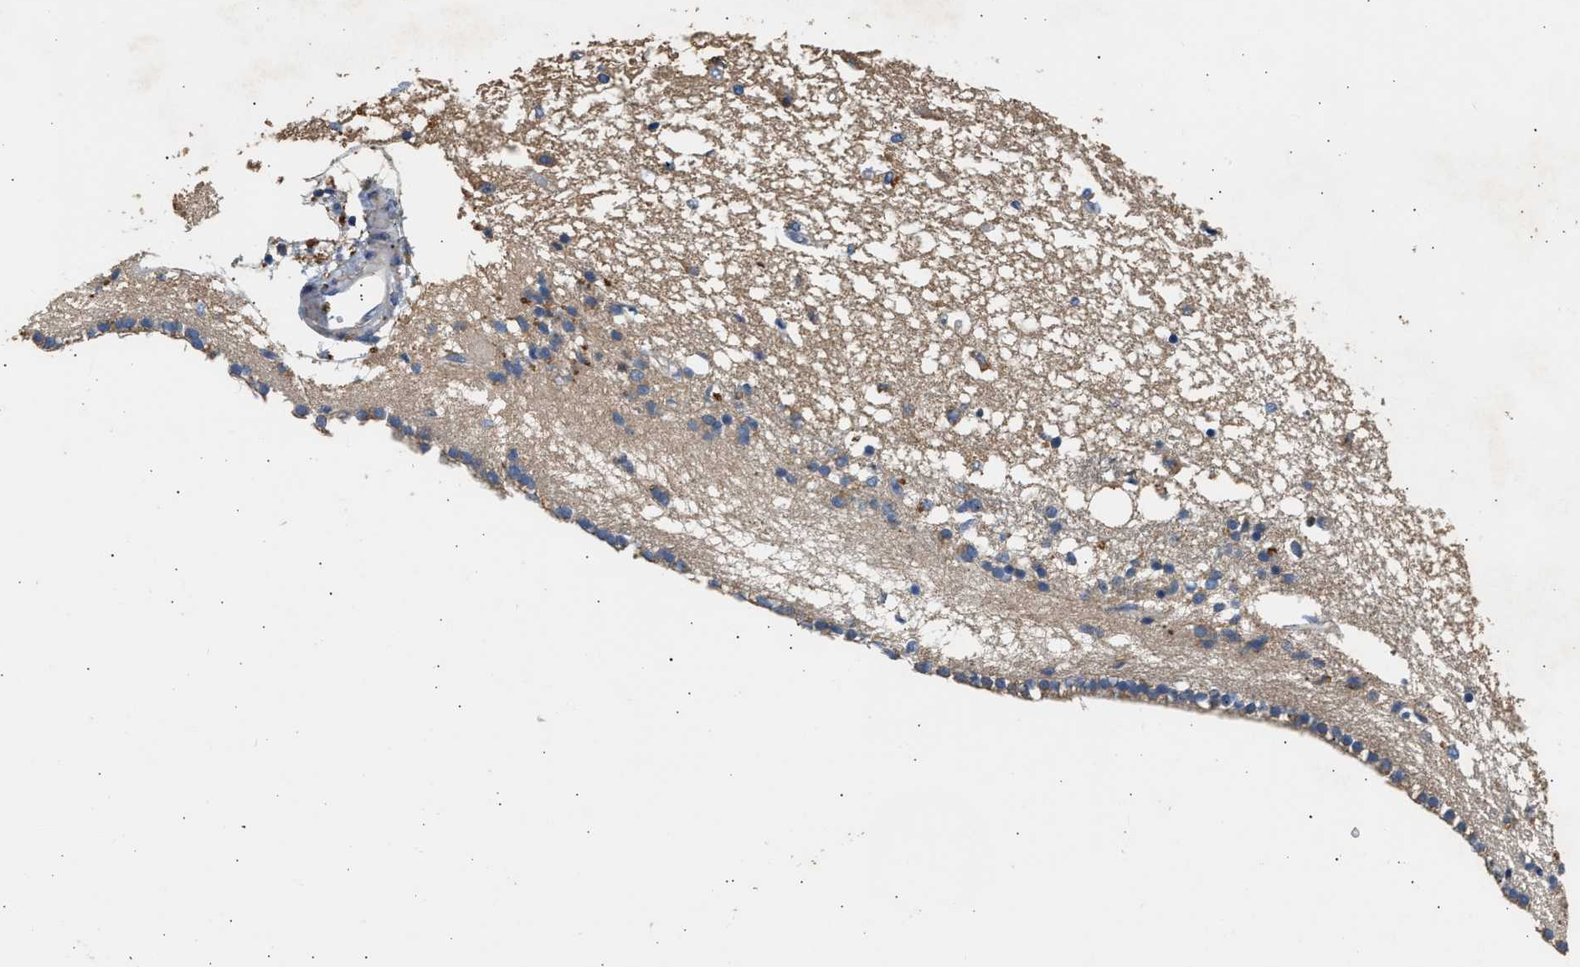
{"staining": {"intensity": "weak", "quantity": "<25%", "location": "cytoplasmic/membranous"}, "tissue": "caudate", "cell_type": "Glial cells", "image_type": "normal", "snomed": [{"axis": "morphology", "description": "Normal tissue, NOS"}, {"axis": "topography", "description": "Lateral ventricle wall"}], "caption": "Photomicrograph shows no protein staining in glial cells of unremarkable caudate.", "gene": "WDR31", "patient": {"sex": "male", "age": 45}}